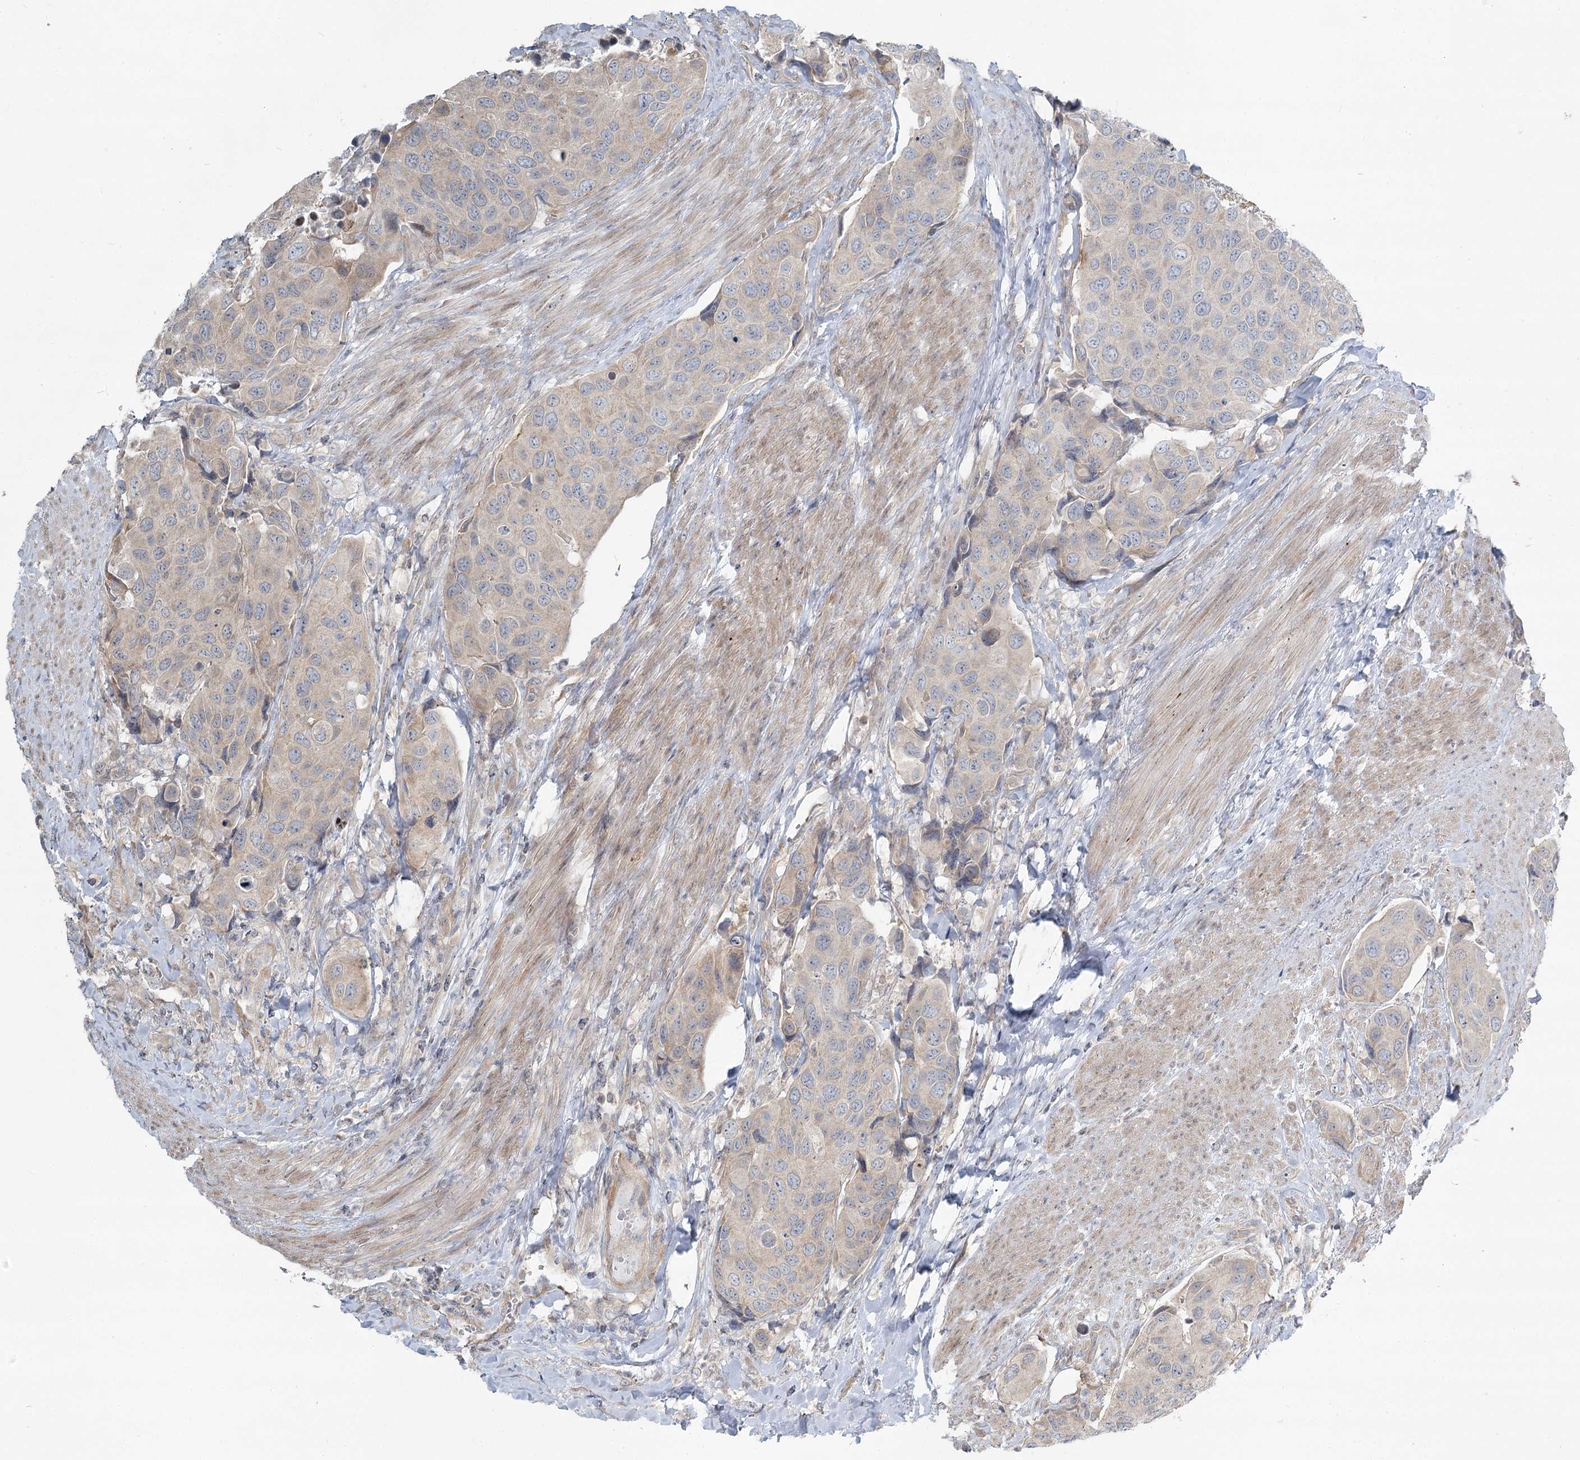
{"staining": {"intensity": "negative", "quantity": "none", "location": "none"}, "tissue": "urothelial cancer", "cell_type": "Tumor cells", "image_type": "cancer", "snomed": [{"axis": "morphology", "description": "Urothelial carcinoma, High grade"}, {"axis": "topography", "description": "Urinary bladder"}], "caption": "Human urothelial cancer stained for a protein using immunohistochemistry (IHC) shows no expression in tumor cells.", "gene": "SPINK13", "patient": {"sex": "male", "age": 74}}